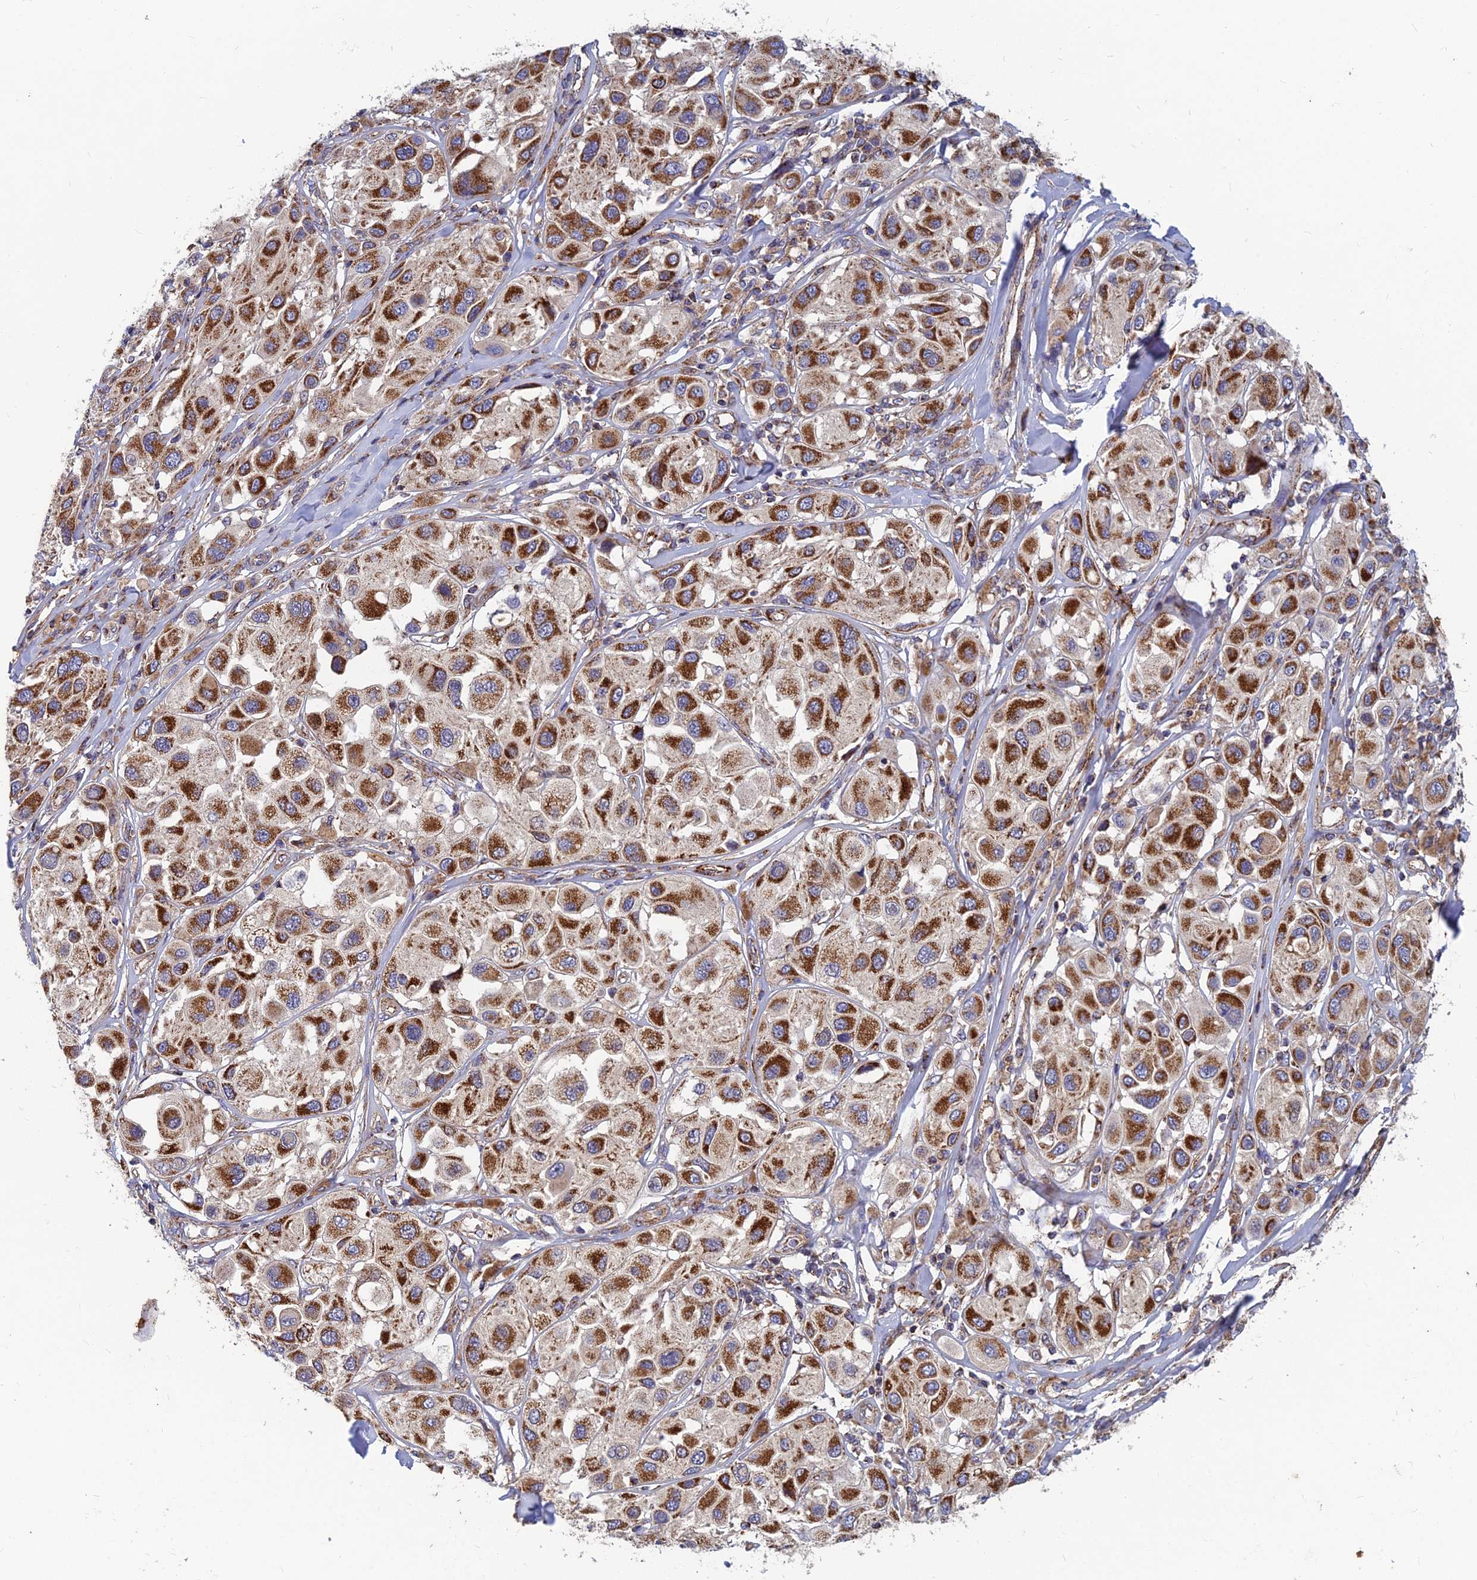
{"staining": {"intensity": "strong", "quantity": ">75%", "location": "cytoplasmic/membranous"}, "tissue": "melanoma", "cell_type": "Tumor cells", "image_type": "cancer", "snomed": [{"axis": "morphology", "description": "Malignant melanoma, Metastatic site"}, {"axis": "topography", "description": "Skin"}], "caption": "Tumor cells show high levels of strong cytoplasmic/membranous positivity in about >75% of cells in melanoma.", "gene": "MRPS9", "patient": {"sex": "male", "age": 41}}